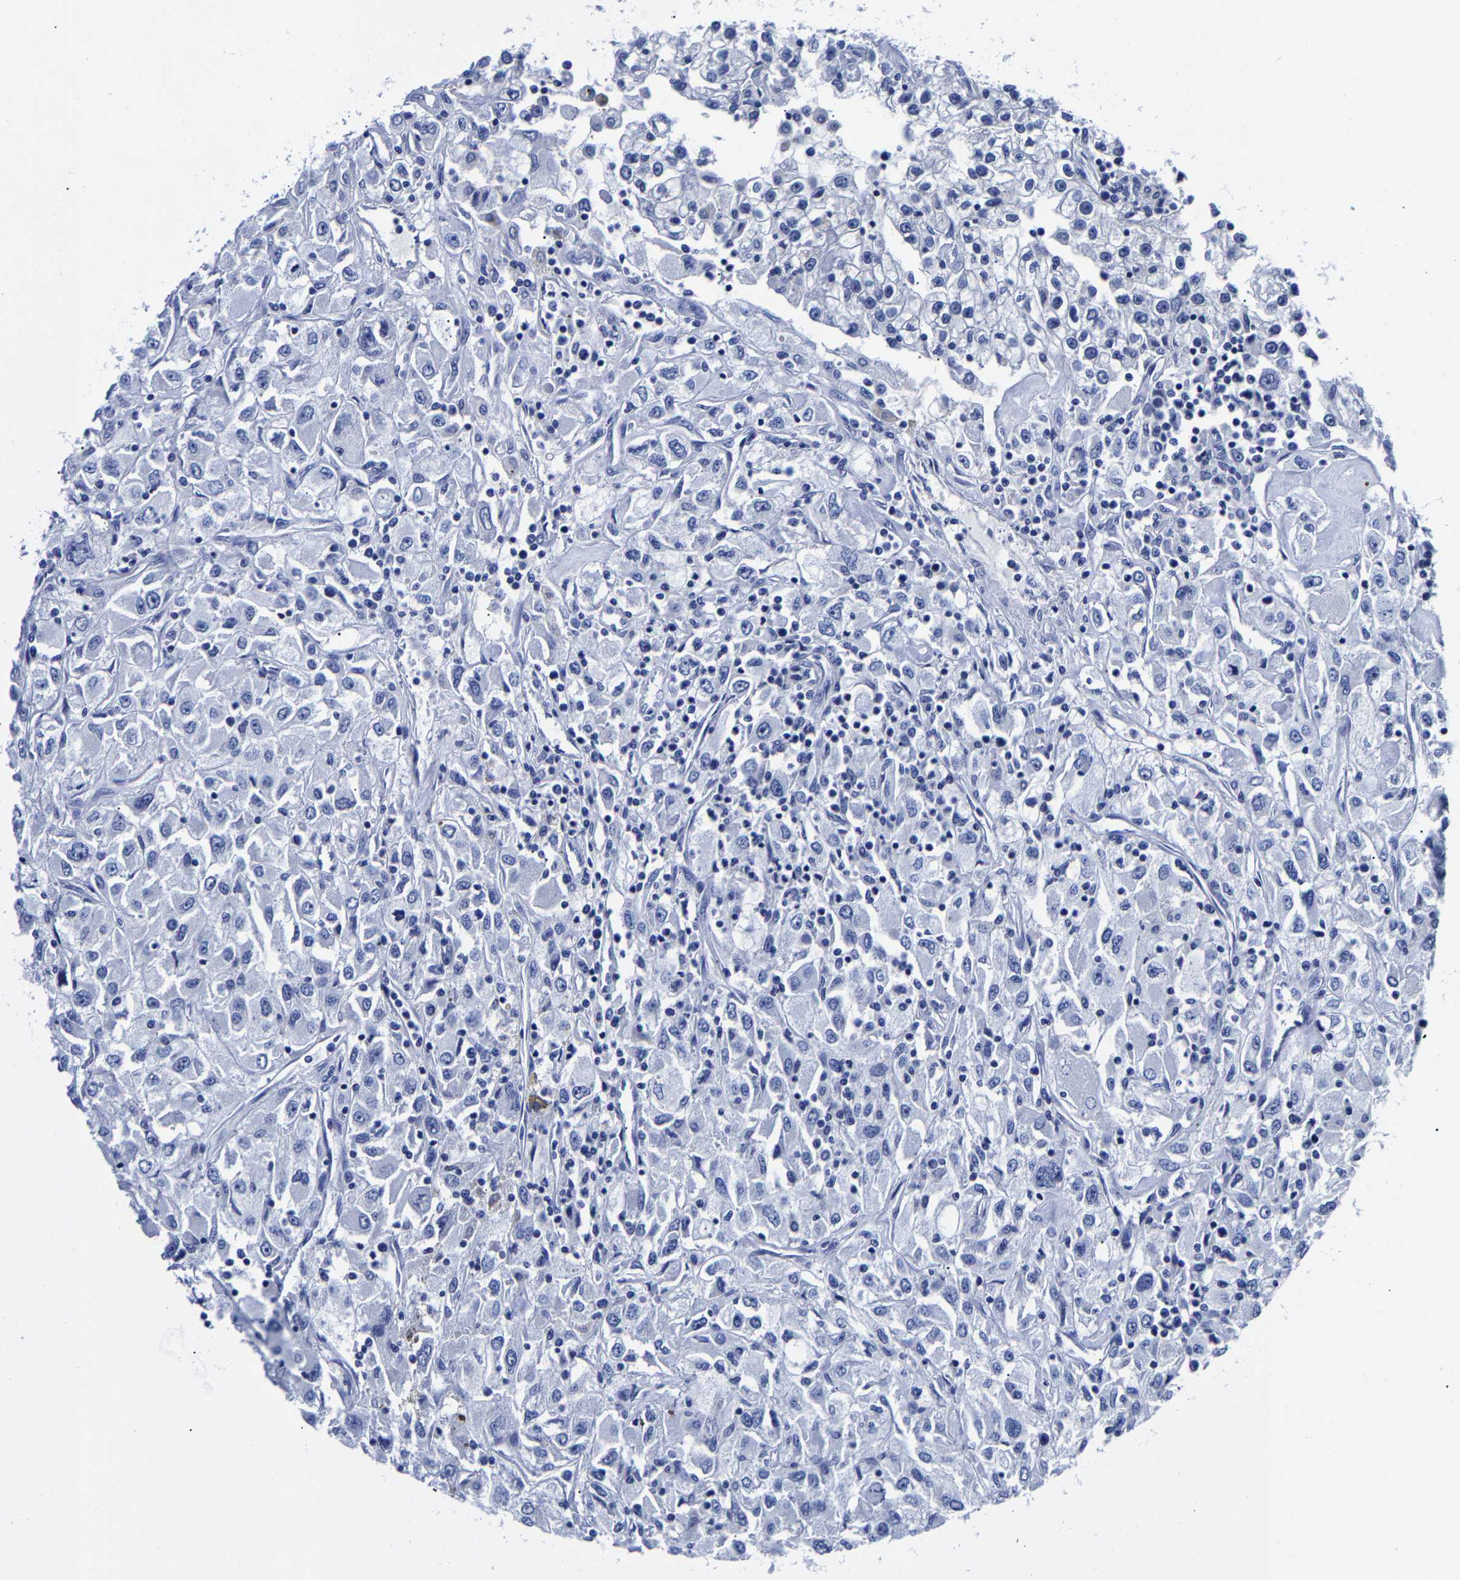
{"staining": {"intensity": "negative", "quantity": "none", "location": "none"}, "tissue": "renal cancer", "cell_type": "Tumor cells", "image_type": "cancer", "snomed": [{"axis": "morphology", "description": "Adenocarcinoma, NOS"}, {"axis": "topography", "description": "Kidney"}], "caption": "The immunohistochemistry (IHC) micrograph has no significant expression in tumor cells of adenocarcinoma (renal) tissue.", "gene": "CPA2", "patient": {"sex": "female", "age": 52}}